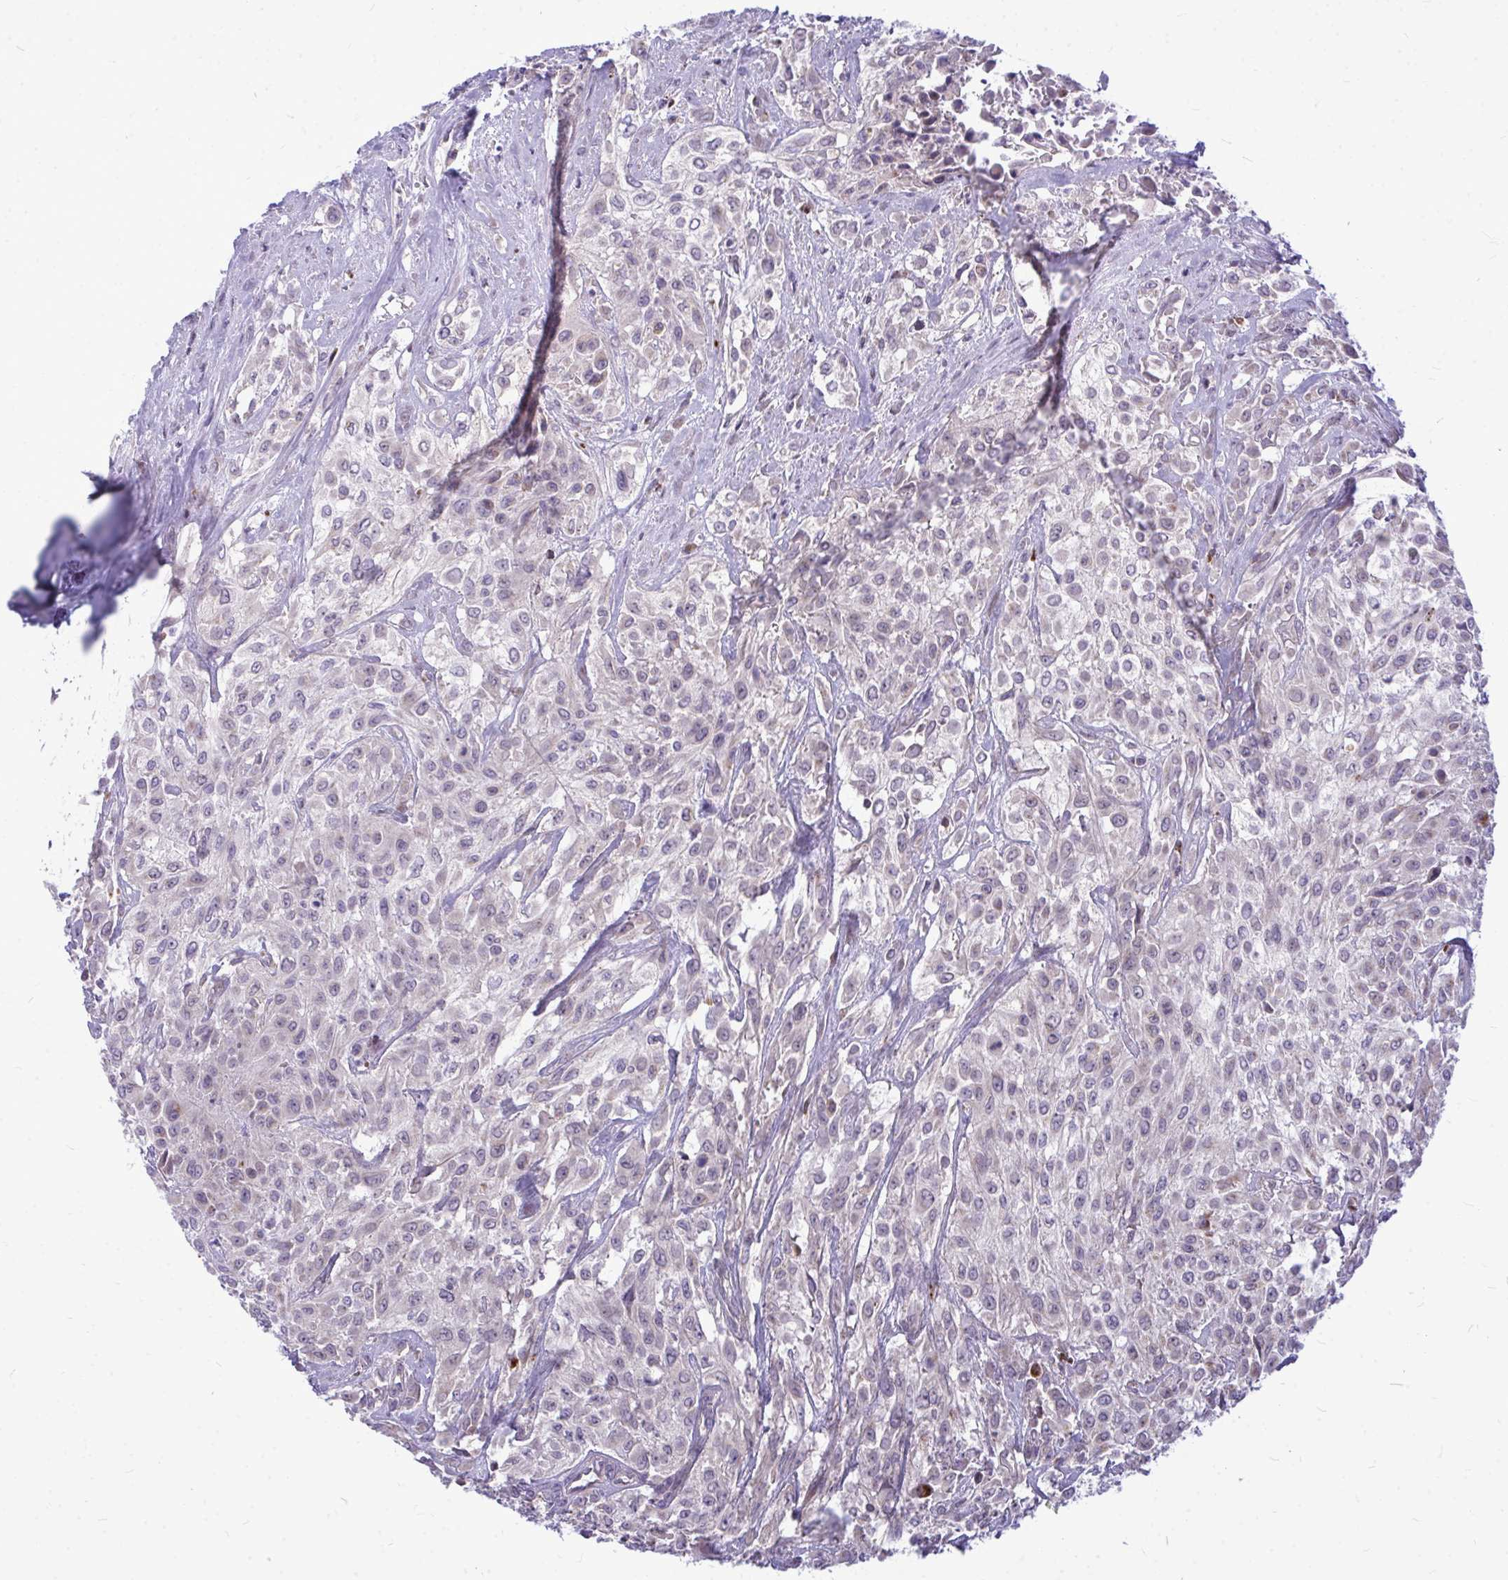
{"staining": {"intensity": "negative", "quantity": "none", "location": "none"}, "tissue": "urothelial cancer", "cell_type": "Tumor cells", "image_type": "cancer", "snomed": [{"axis": "morphology", "description": "Urothelial carcinoma, High grade"}, {"axis": "topography", "description": "Urinary bladder"}], "caption": "DAB immunohistochemical staining of human urothelial carcinoma (high-grade) demonstrates no significant staining in tumor cells.", "gene": "ZSCAN25", "patient": {"sex": "male", "age": 57}}